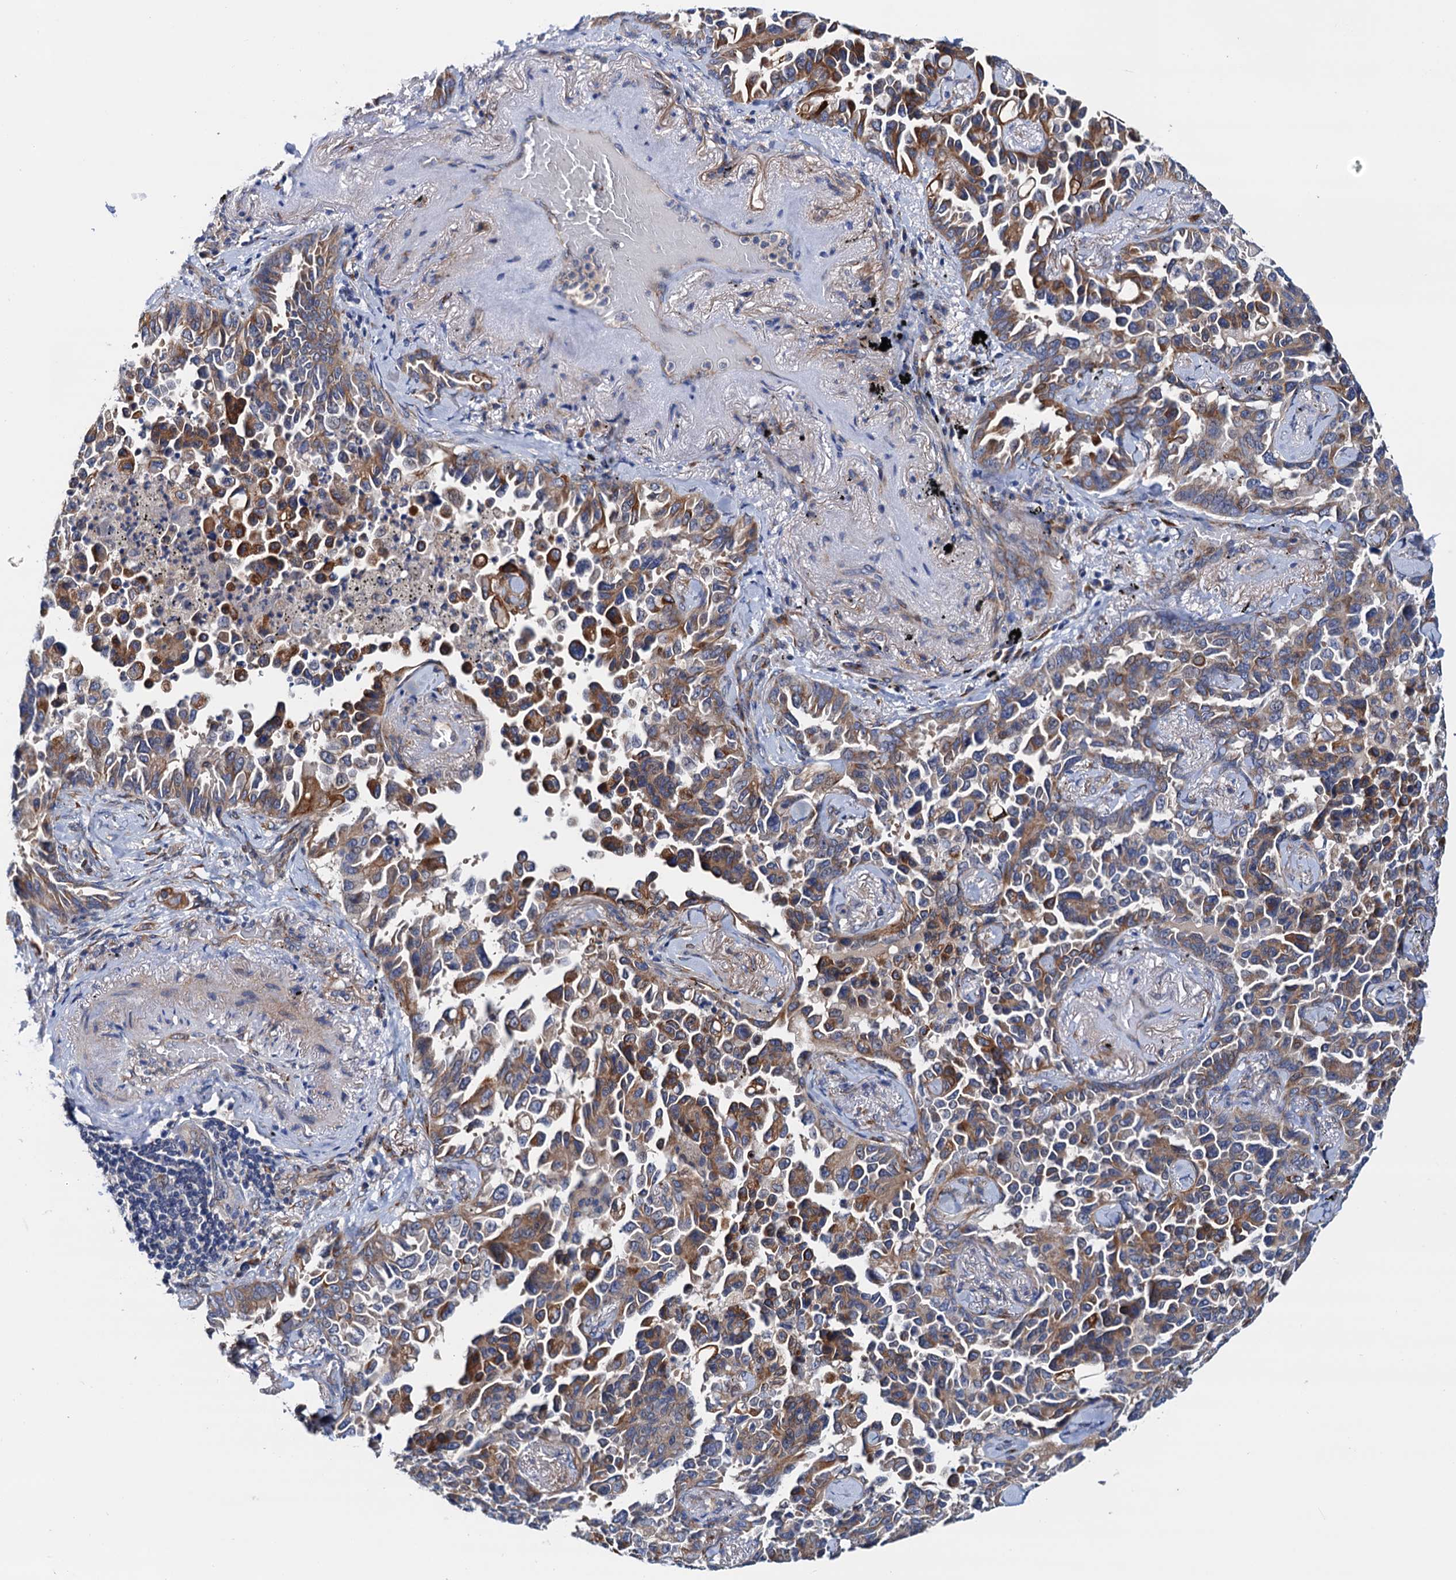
{"staining": {"intensity": "moderate", "quantity": ">75%", "location": "cytoplasmic/membranous"}, "tissue": "lung cancer", "cell_type": "Tumor cells", "image_type": "cancer", "snomed": [{"axis": "morphology", "description": "Adenocarcinoma, NOS"}, {"axis": "topography", "description": "Lung"}], "caption": "Tumor cells demonstrate medium levels of moderate cytoplasmic/membranous staining in about >75% of cells in human lung cancer (adenocarcinoma).", "gene": "RASSF9", "patient": {"sex": "female", "age": 67}}